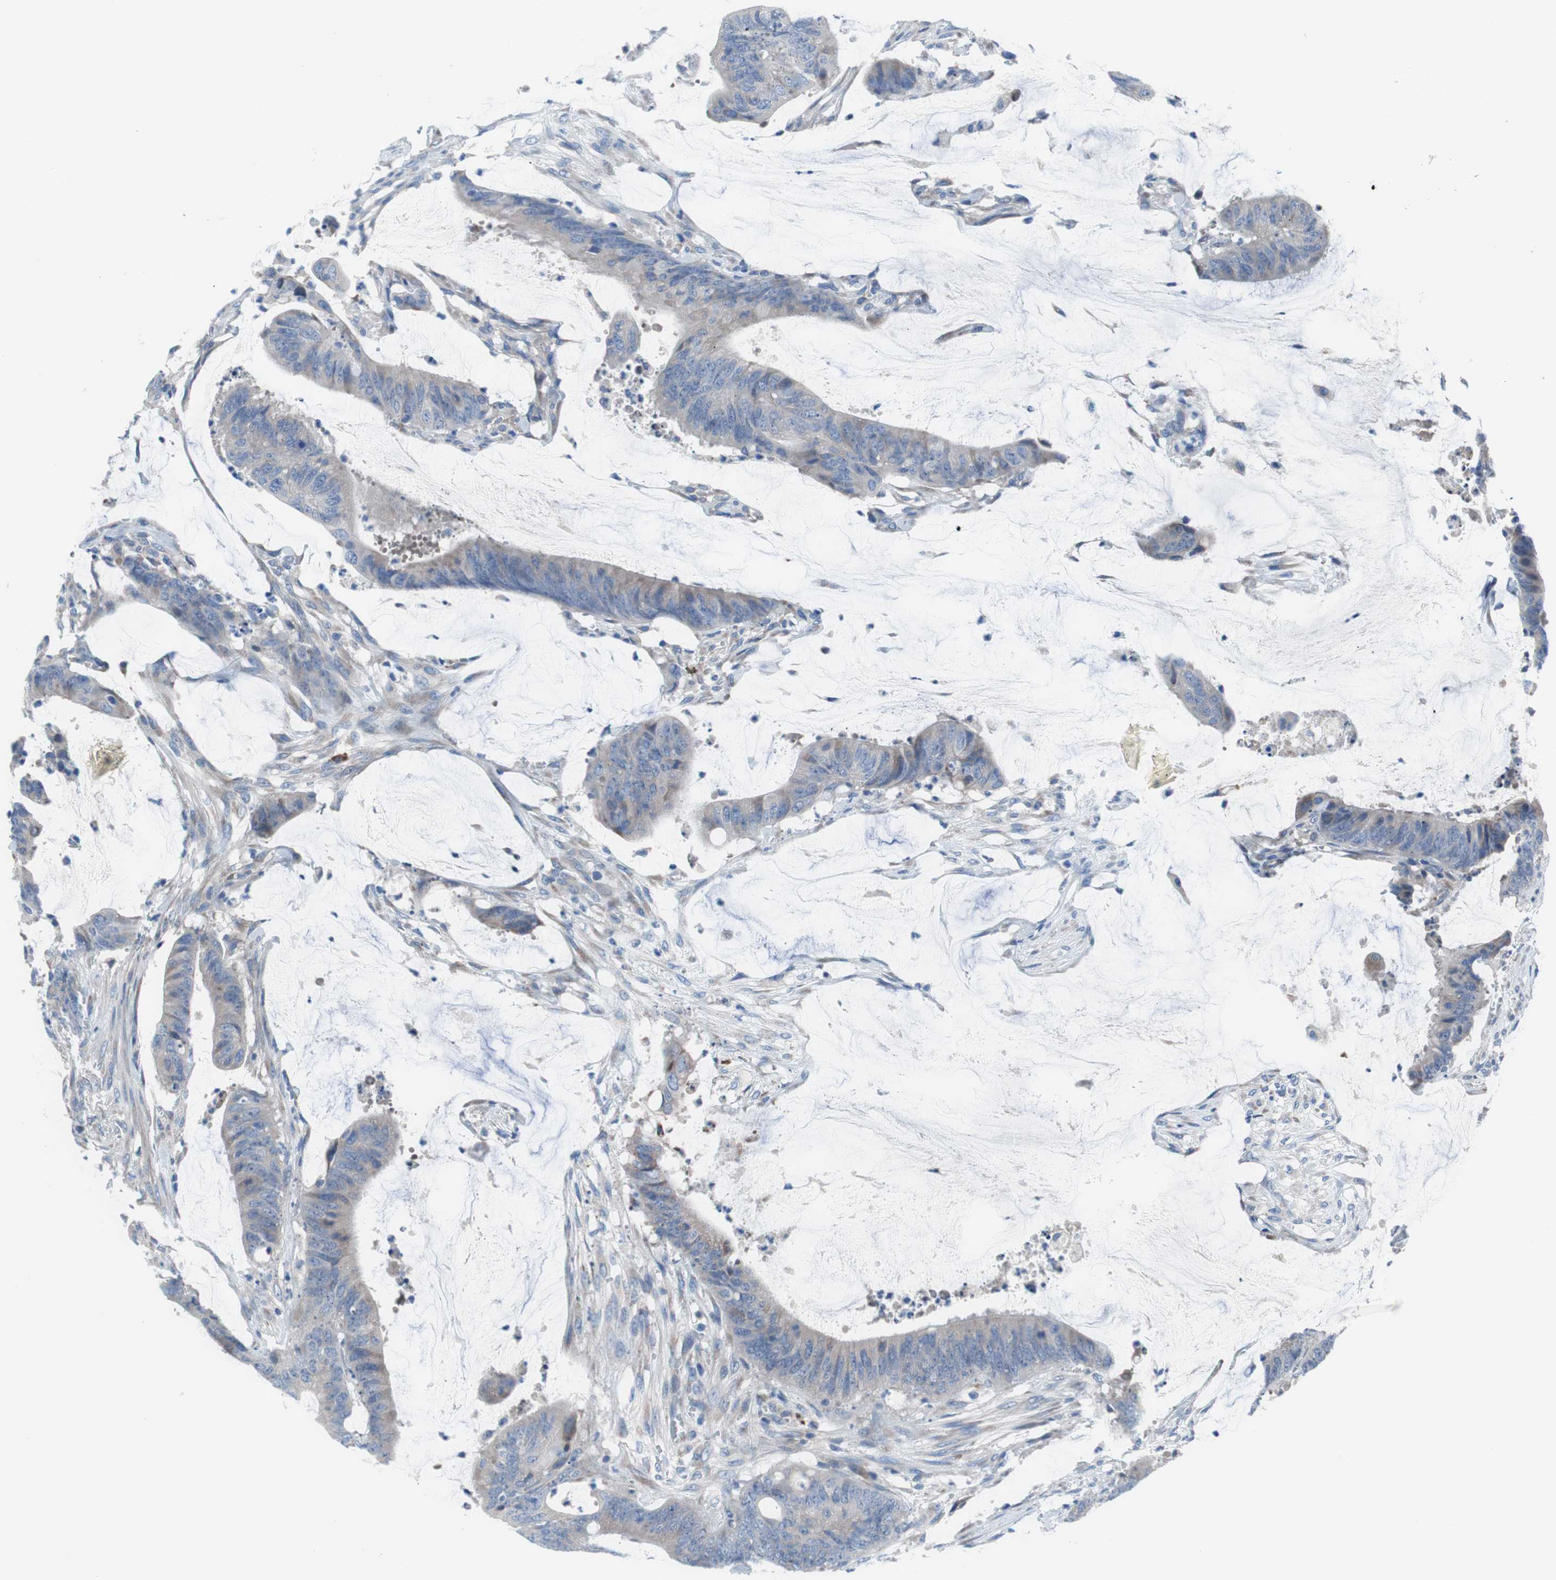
{"staining": {"intensity": "negative", "quantity": "none", "location": "none"}, "tissue": "colorectal cancer", "cell_type": "Tumor cells", "image_type": "cancer", "snomed": [{"axis": "morphology", "description": "Adenocarcinoma, NOS"}, {"axis": "topography", "description": "Rectum"}], "caption": "Tumor cells are negative for brown protein staining in colorectal cancer. (DAB immunohistochemistry (IHC), high magnification).", "gene": "KANSL1", "patient": {"sex": "female", "age": 66}}